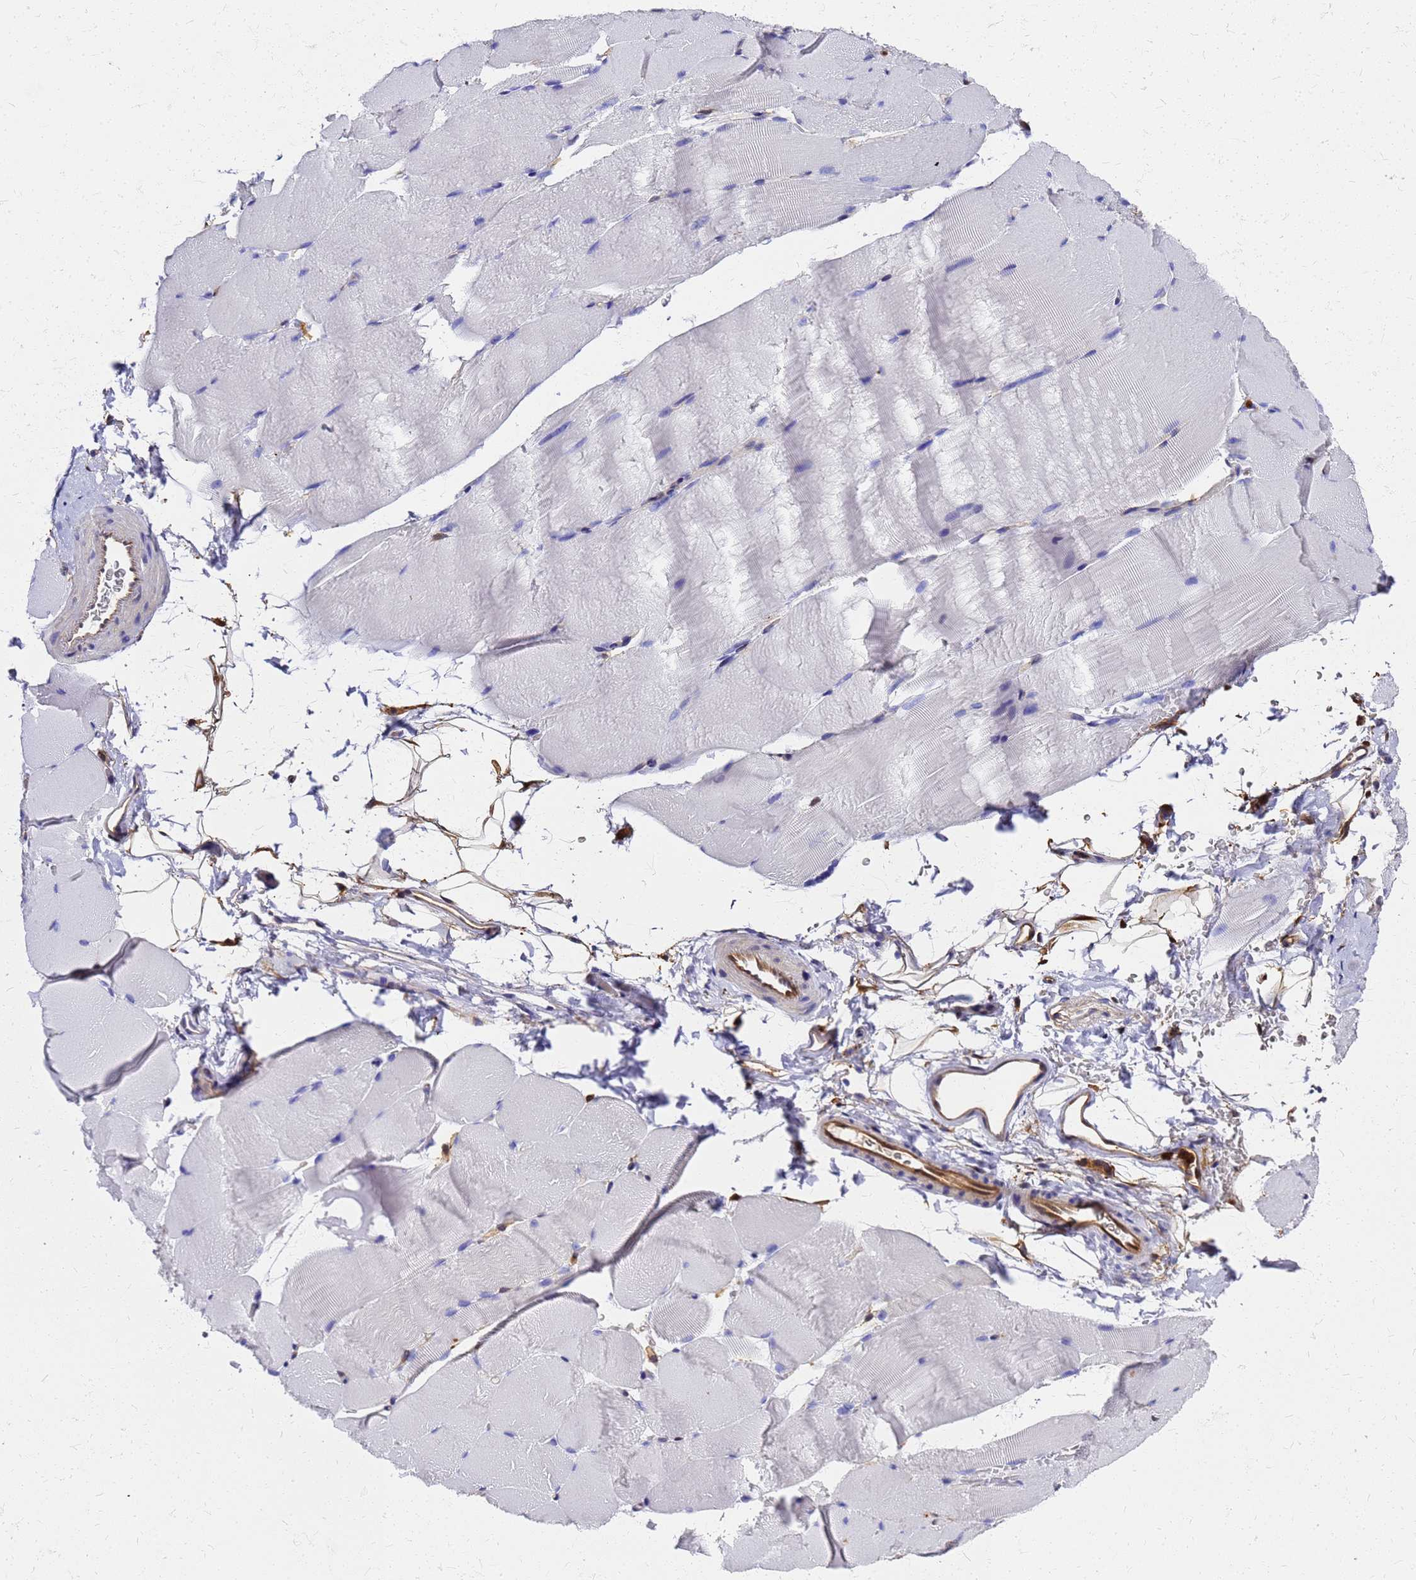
{"staining": {"intensity": "negative", "quantity": "none", "location": "none"}, "tissue": "skeletal muscle", "cell_type": "Myocytes", "image_type": "normal", "snomed": [{"axis": "morphology", "description": "Normal tissue, NOS"}, {"axis": "topography", "description": "Skeletal muscle"}, {"axis": "topography", "description": "Parathyroid gland"}], "caption": "Human skeletal muscle stained for a protein using immunohistochemistry shows no expression in myocytes.", "gene": "S100A11", "patient": {"sex": "female", "age": 37}}